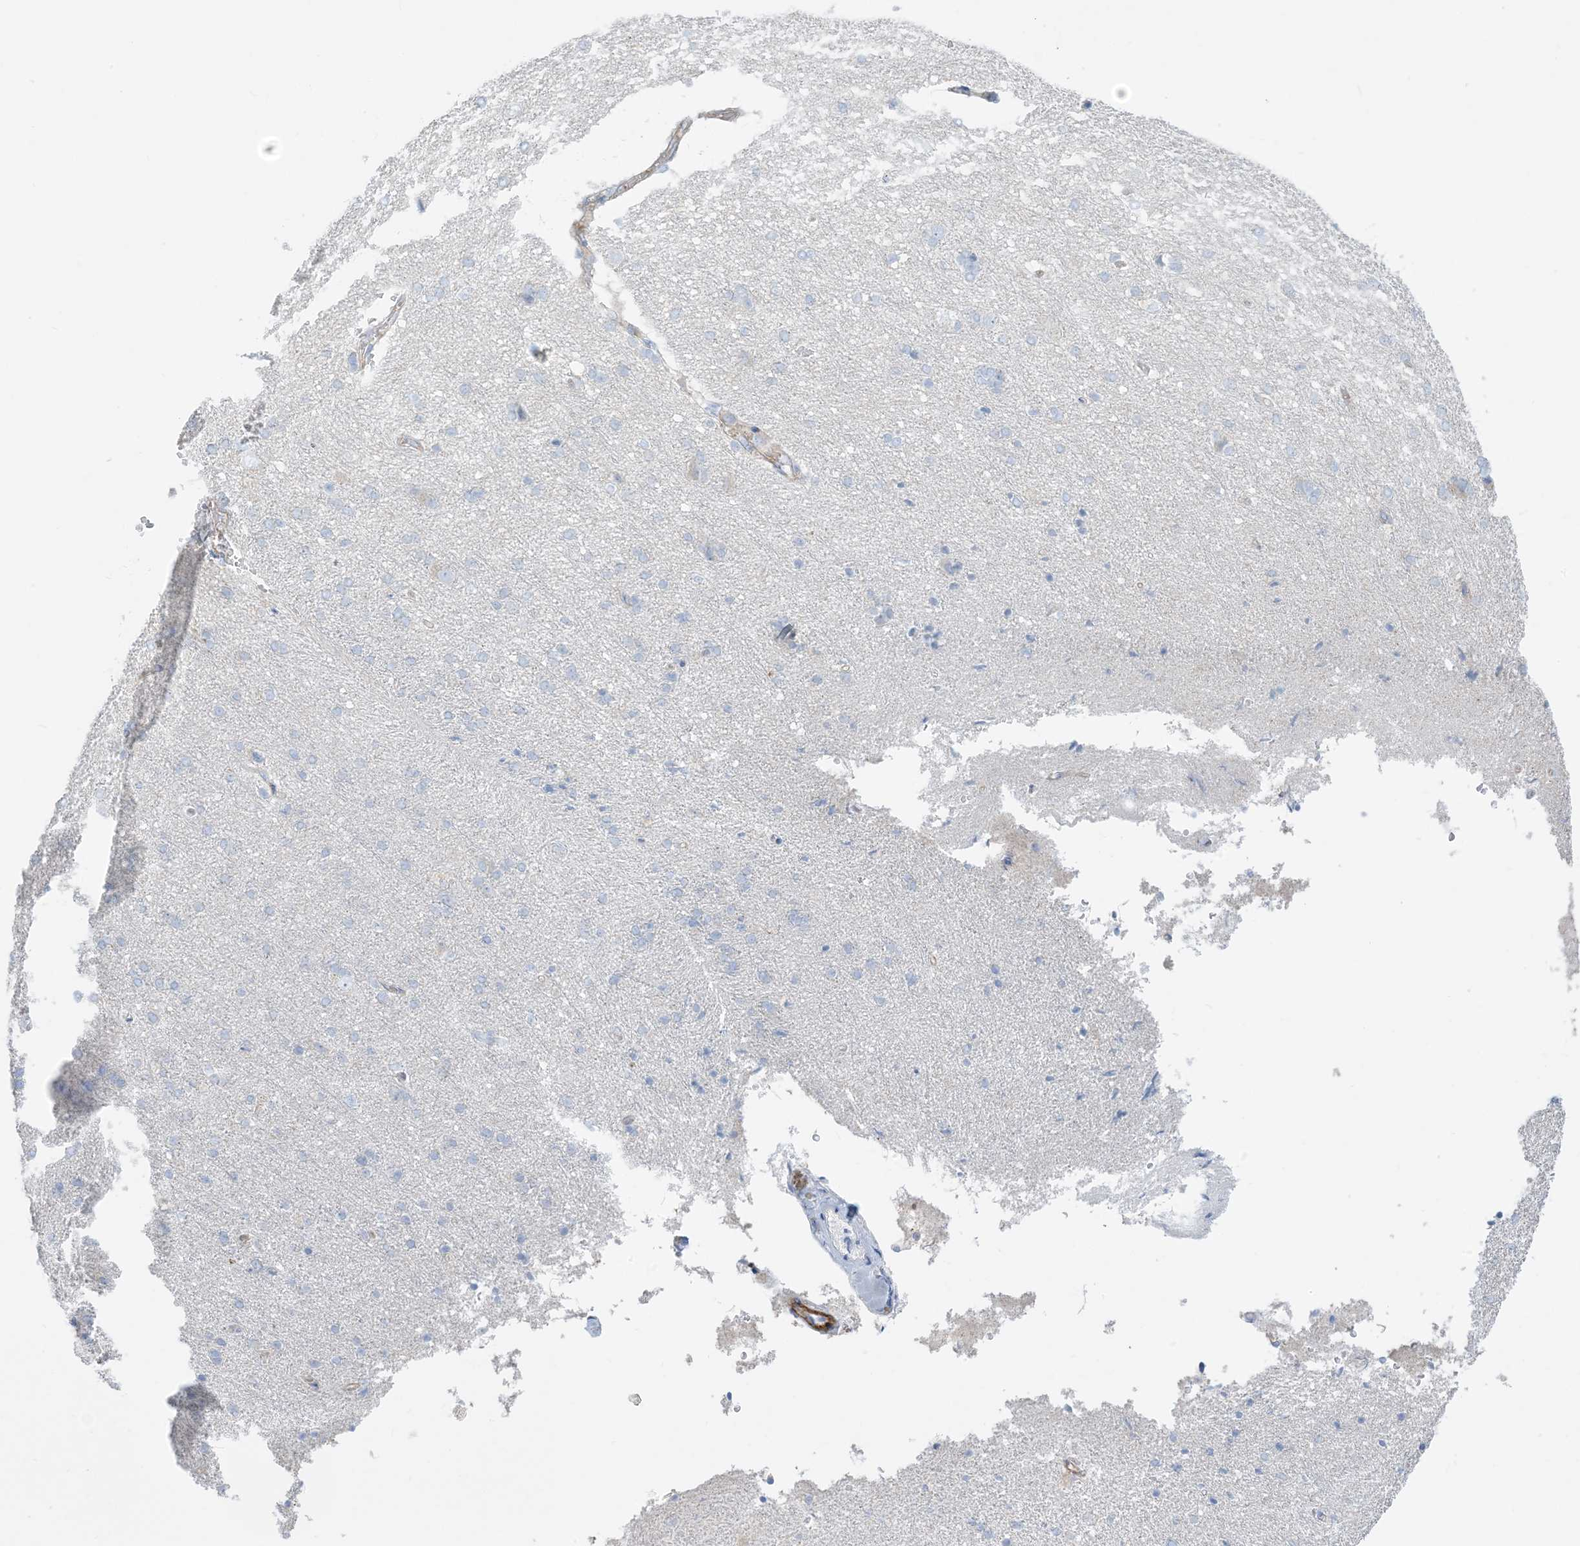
{"staining": {"intensity": "weak", "quantity": "25%-75%", "location": "cytoplasmic/membranous"}, "tissue": "cerebral cortex", "cell_type": "Endothelial cells", "image_type": "normal", "snomed": [{"axis": "morphology", "description": "Normal tissue, NOS"}, {"axis": "topography", "description": "Cerebral cortex"}], "caption": "Weak cytoplasmic/membranous positivity is appreciated in approximately 25%-75% of endothelial cells in normal cerebral cortex. (Stains: DAB in brown, nuclei in blue, Microscopy: brightfield microscopy at high magnification).", "gene": "GTF3C2", "patient": {"sex": "male", "age": 62}}